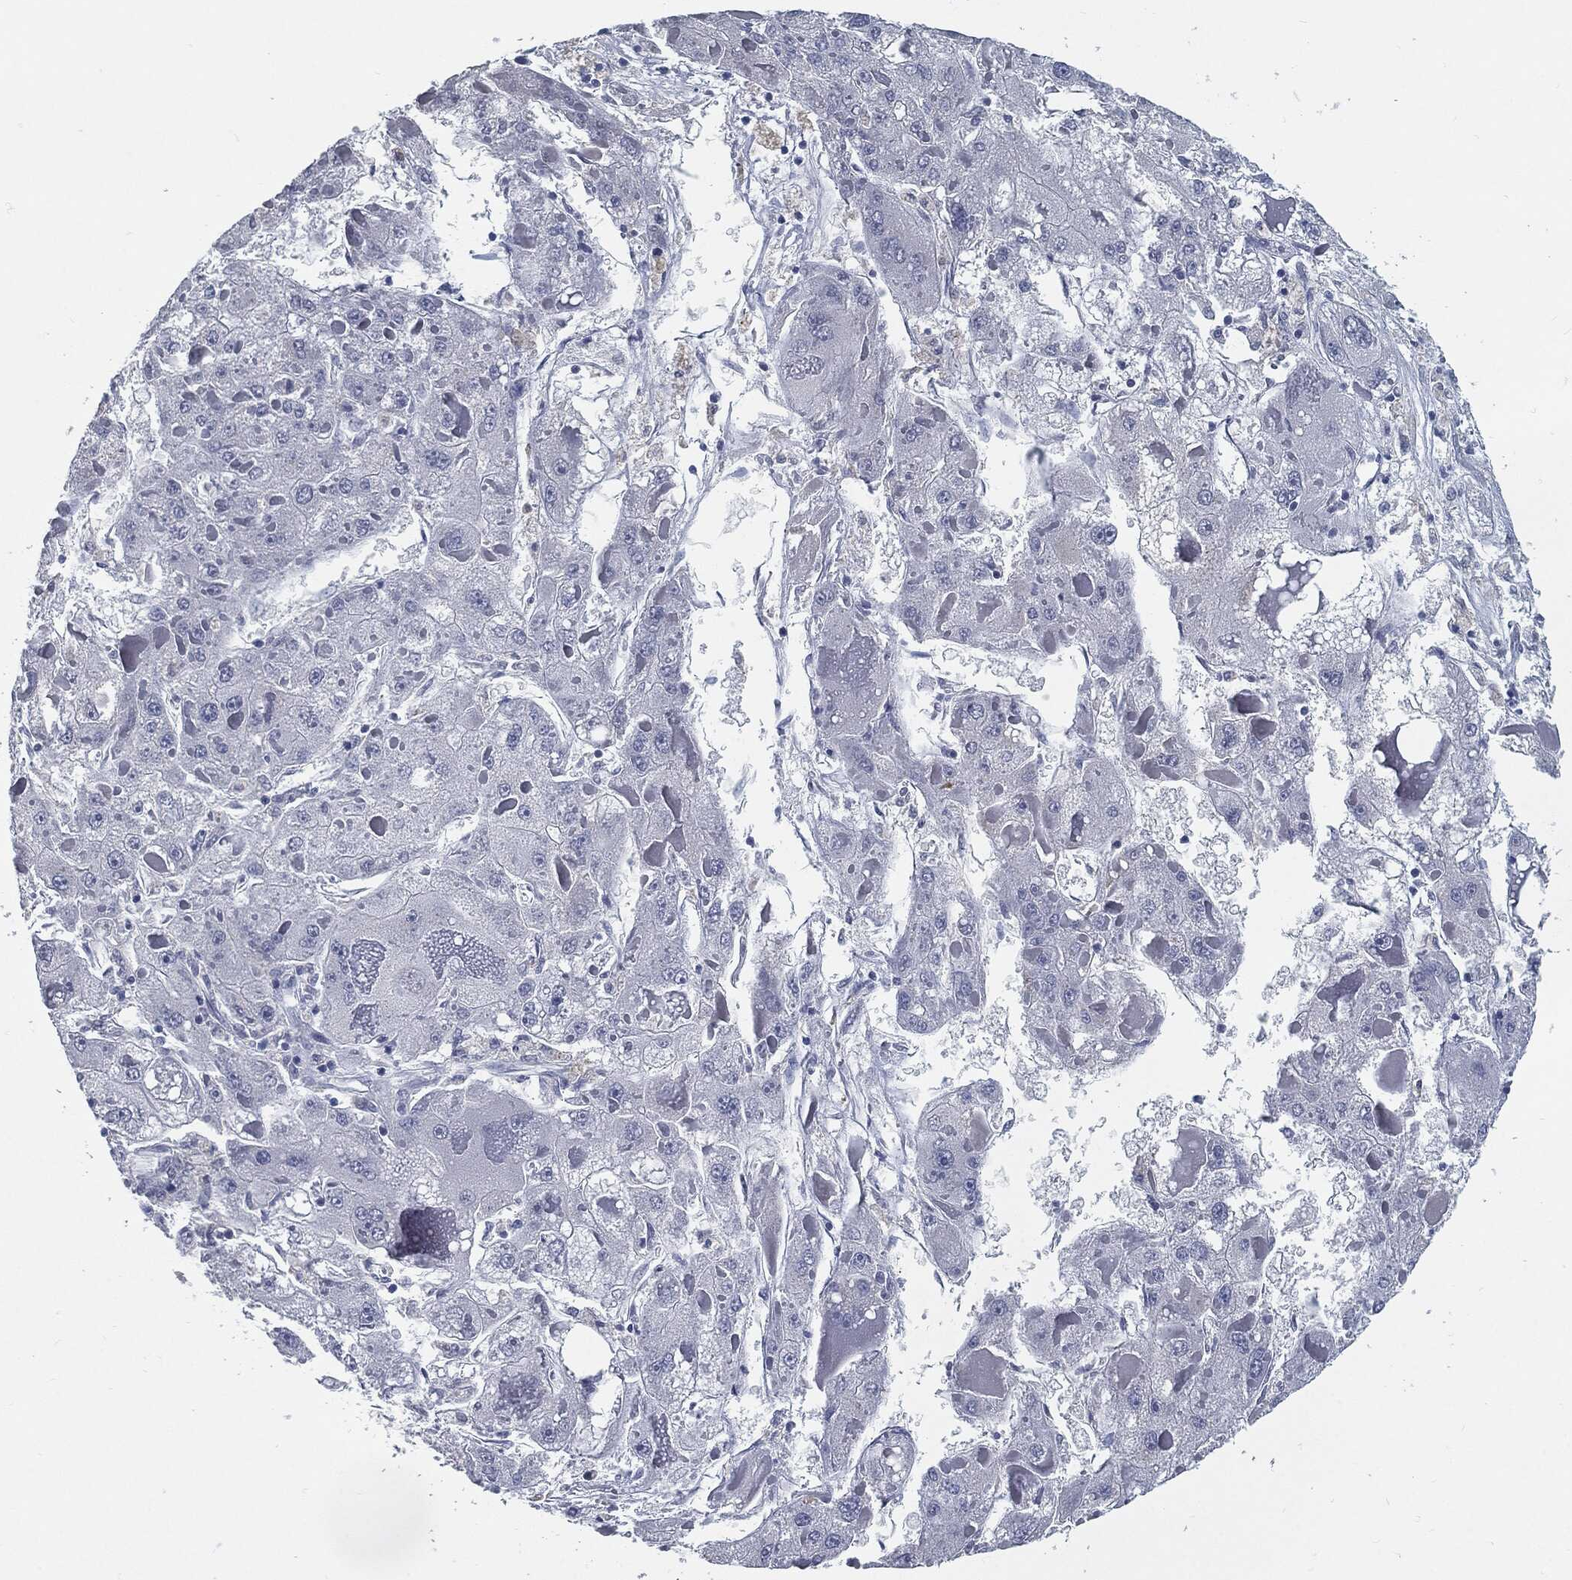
{"staining": {"intensity": "negative", "quantity": "none", "location": "none"}, "tissue": "liver cancer", "cell_type": "Tumor cells", "image_type": "cancer", "snomed": [{"axis": "morphology", "description": "Carcinoma, Hepatocellular, NOS"}, {"axis": "topography", "description": "Liver"}], "caption": "Immunohistochemistry (IHC) image of hepatocellular carcinoma (liver) stained for a protein (brown), which shows no expression in tumor cells.", "gene": "PROM1", "patient": {"sex": "female", "age": 73}}